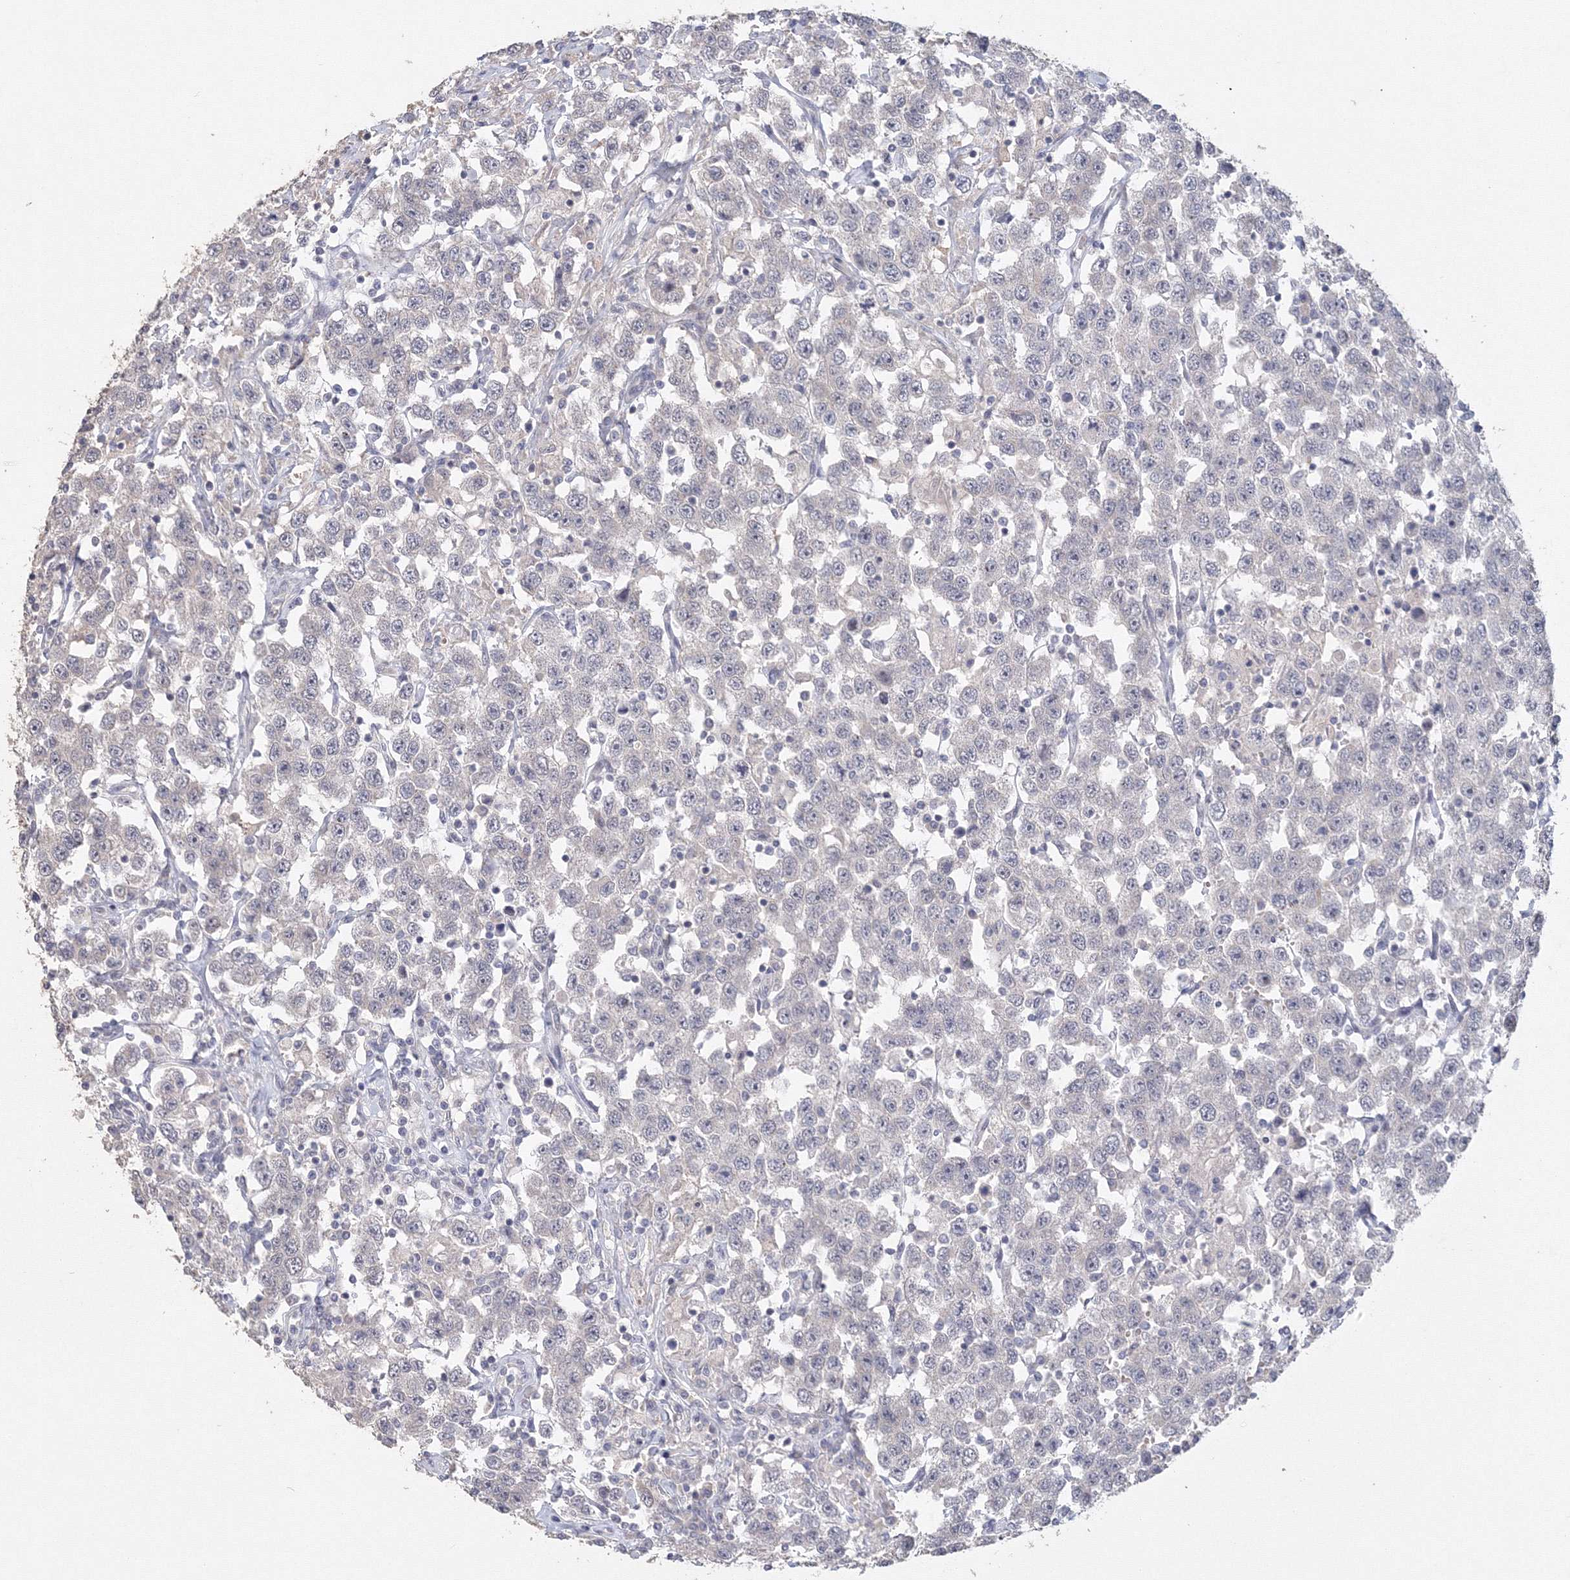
{"staining": {"intensity": "negative", "quantity": "none", "location": "none"}, "tissue": "testis cancer", "cell_type": "Tumor cells", "image_type": "cancer", "snomed": [{"axis": "morphology", "description": "Seminoma, NOS"}, {"axis": "topography", "description": "Testis"}], "caption": "Immunohistochemistry image of neoplastic tissue: testis seminoma stained with DAB (3,3'-diaminobenzidine) reveals no significant protein positivity in tumor cells.", "gene": "TACC2", "patient": {"sex": "male", "age": 41}}